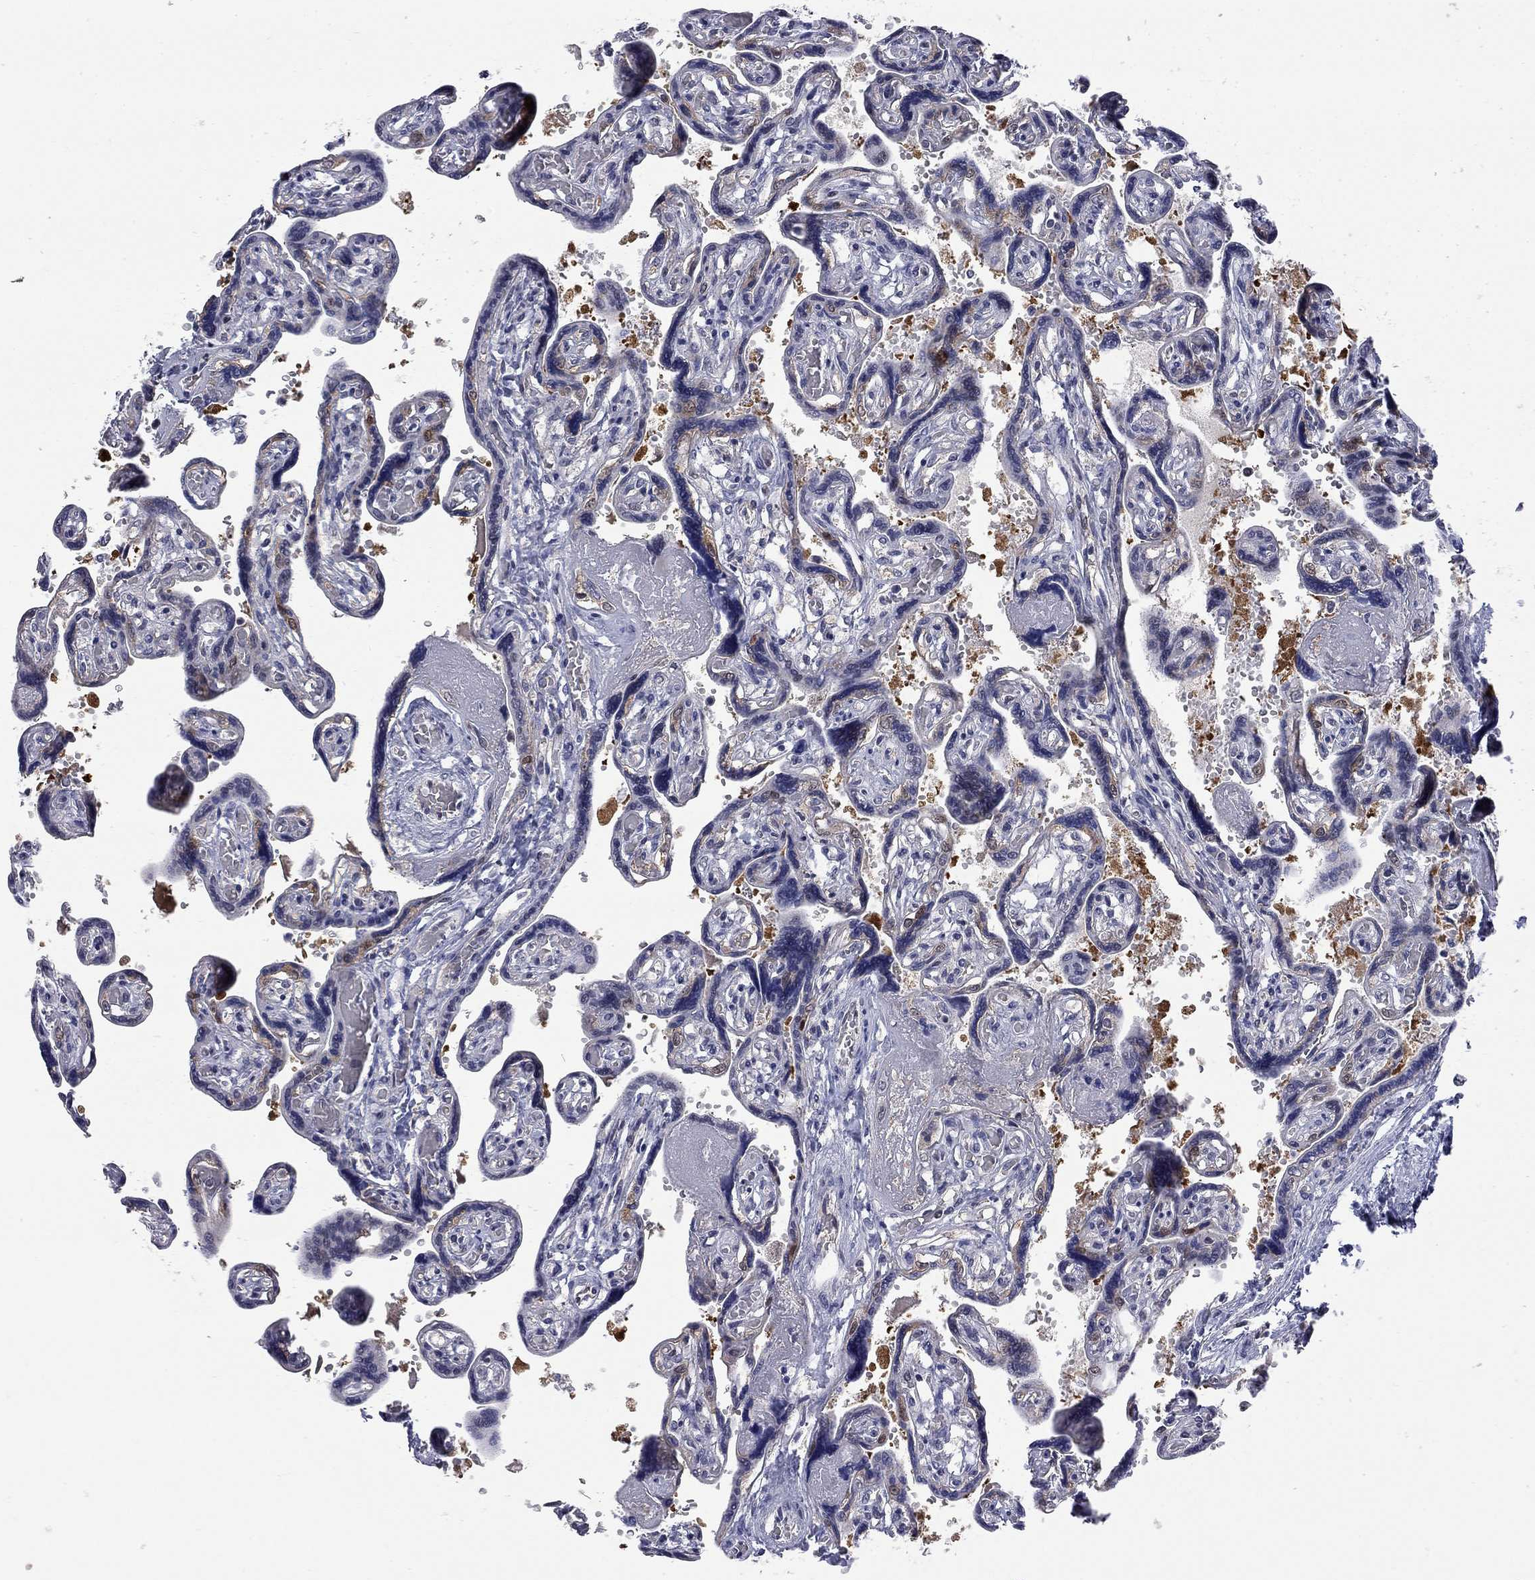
{"staining": {"intensity": "negative", "quantity": "none", "location": "none"}, "tissue": "placenta", "cell_type": "Decidual cells", "image_type": "normal", "snomed": [{"axis": "morphology", "description": "Normal tissue, NOS"}, {"axis": "topography", "description": "Placenta"}], "caption": "DAB (3,3'-diaminobenzidine) immunohistochemical staining of benign placenta demonstrates no significant staining in decidual cells.", "gene": "ENSG00000255639", "patient": {"sex": "female", "age": 32}}